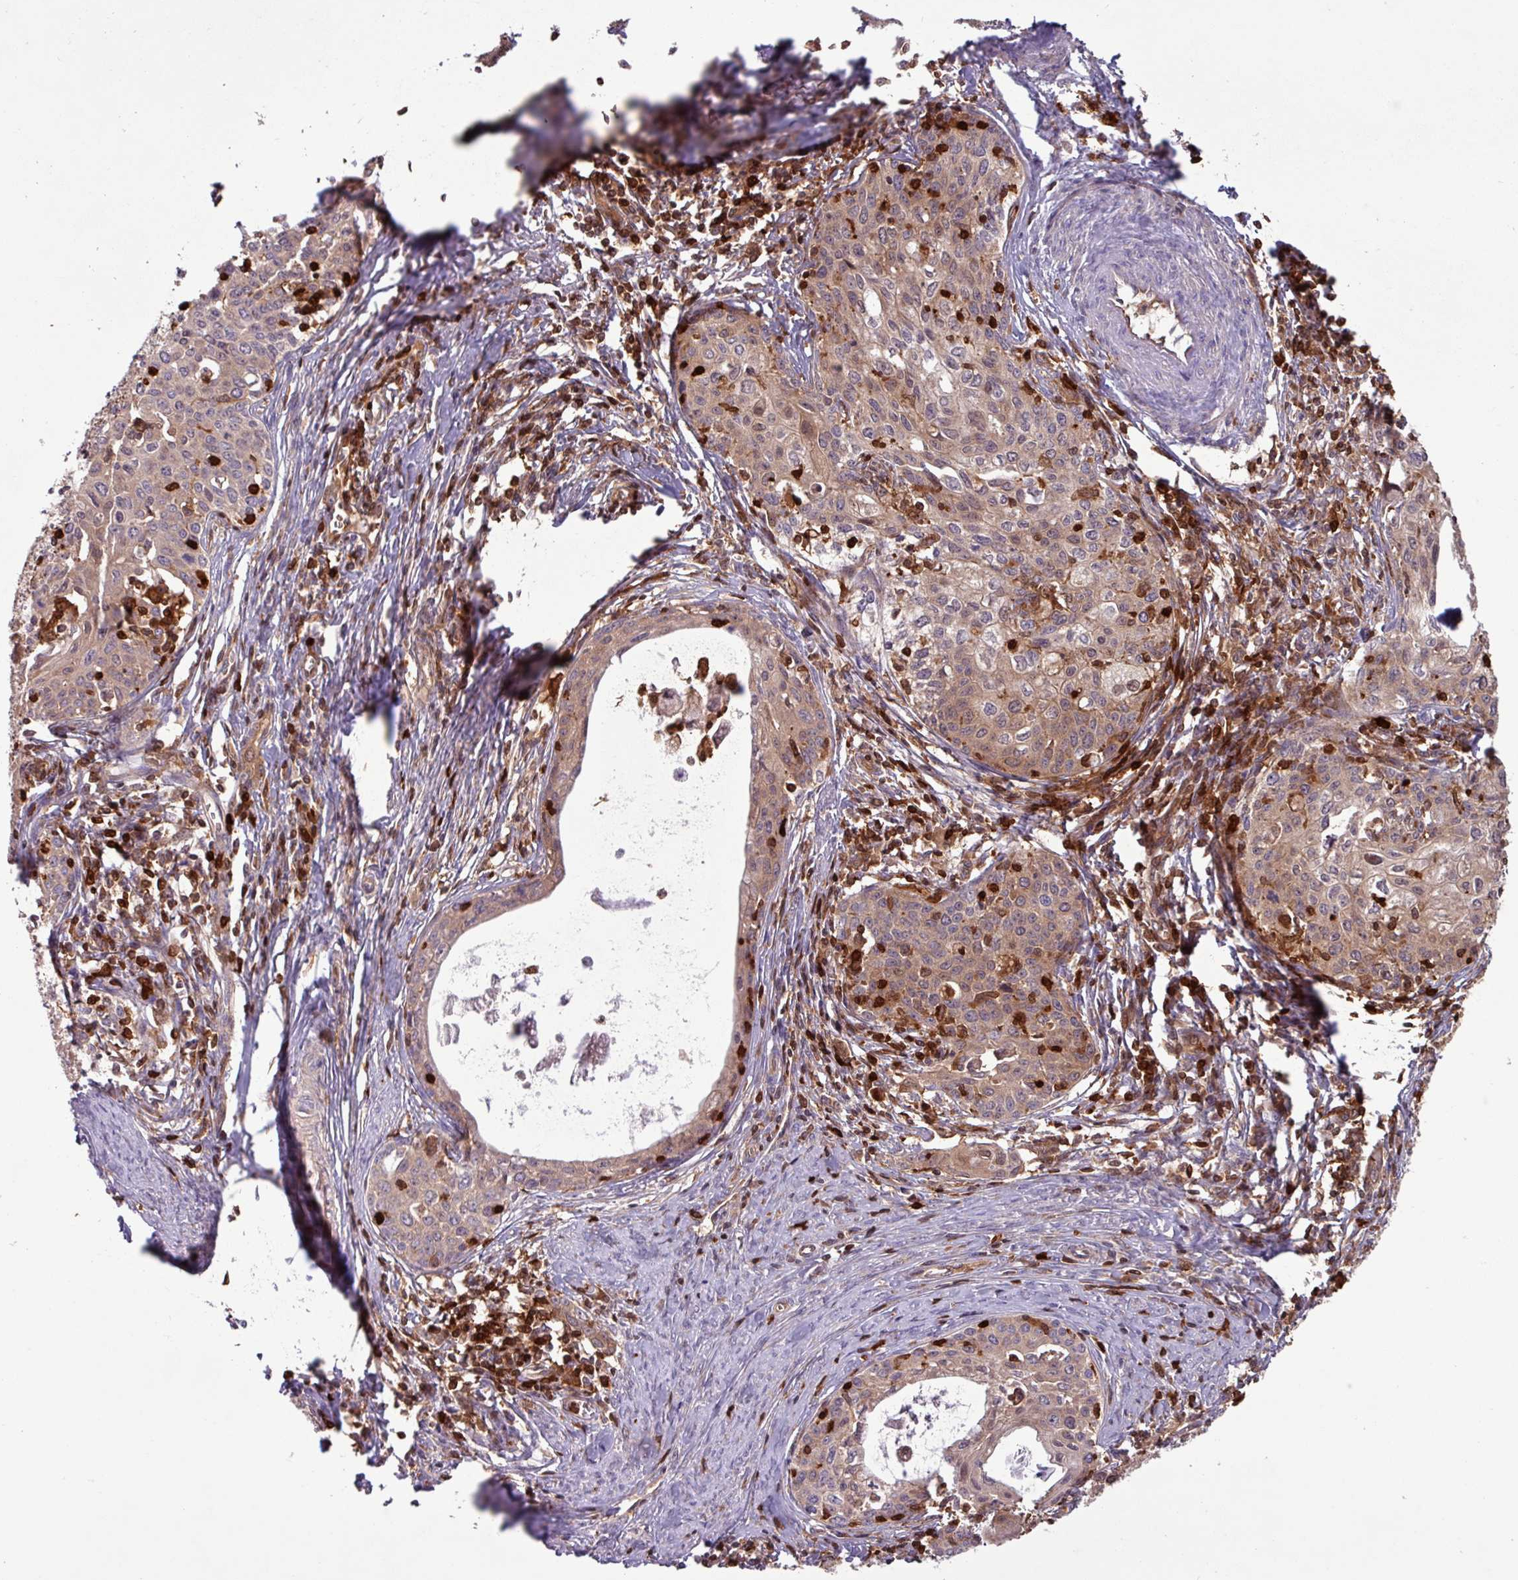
{"staining": {"intensity": "moderate", "quantity": ">75%", "location": "cytoplasmic/membranous,nuclear"}, "tissue": "cervical cancer", "cell_type": "Tumor cells", "image_type": "cancer", "snomed": [{"axis": "morphology", "description": "Squamous cell carcinoma, NOS"}, {"axis": "morphology", "description": "Adenocarcinoma, NOS"}, {"axis": "topography", "description": "Cervix"}], "caption": "A micrograph showing moderate cytoplasmic/membranous and nuclear positivity in approximately >75% of tumor cells in squamous cell carcinoma (cervical), as visualized by brown immunohistochemical staining.", "gene": "SEC61G", "patient": {"sex": "female", "age": 52}}